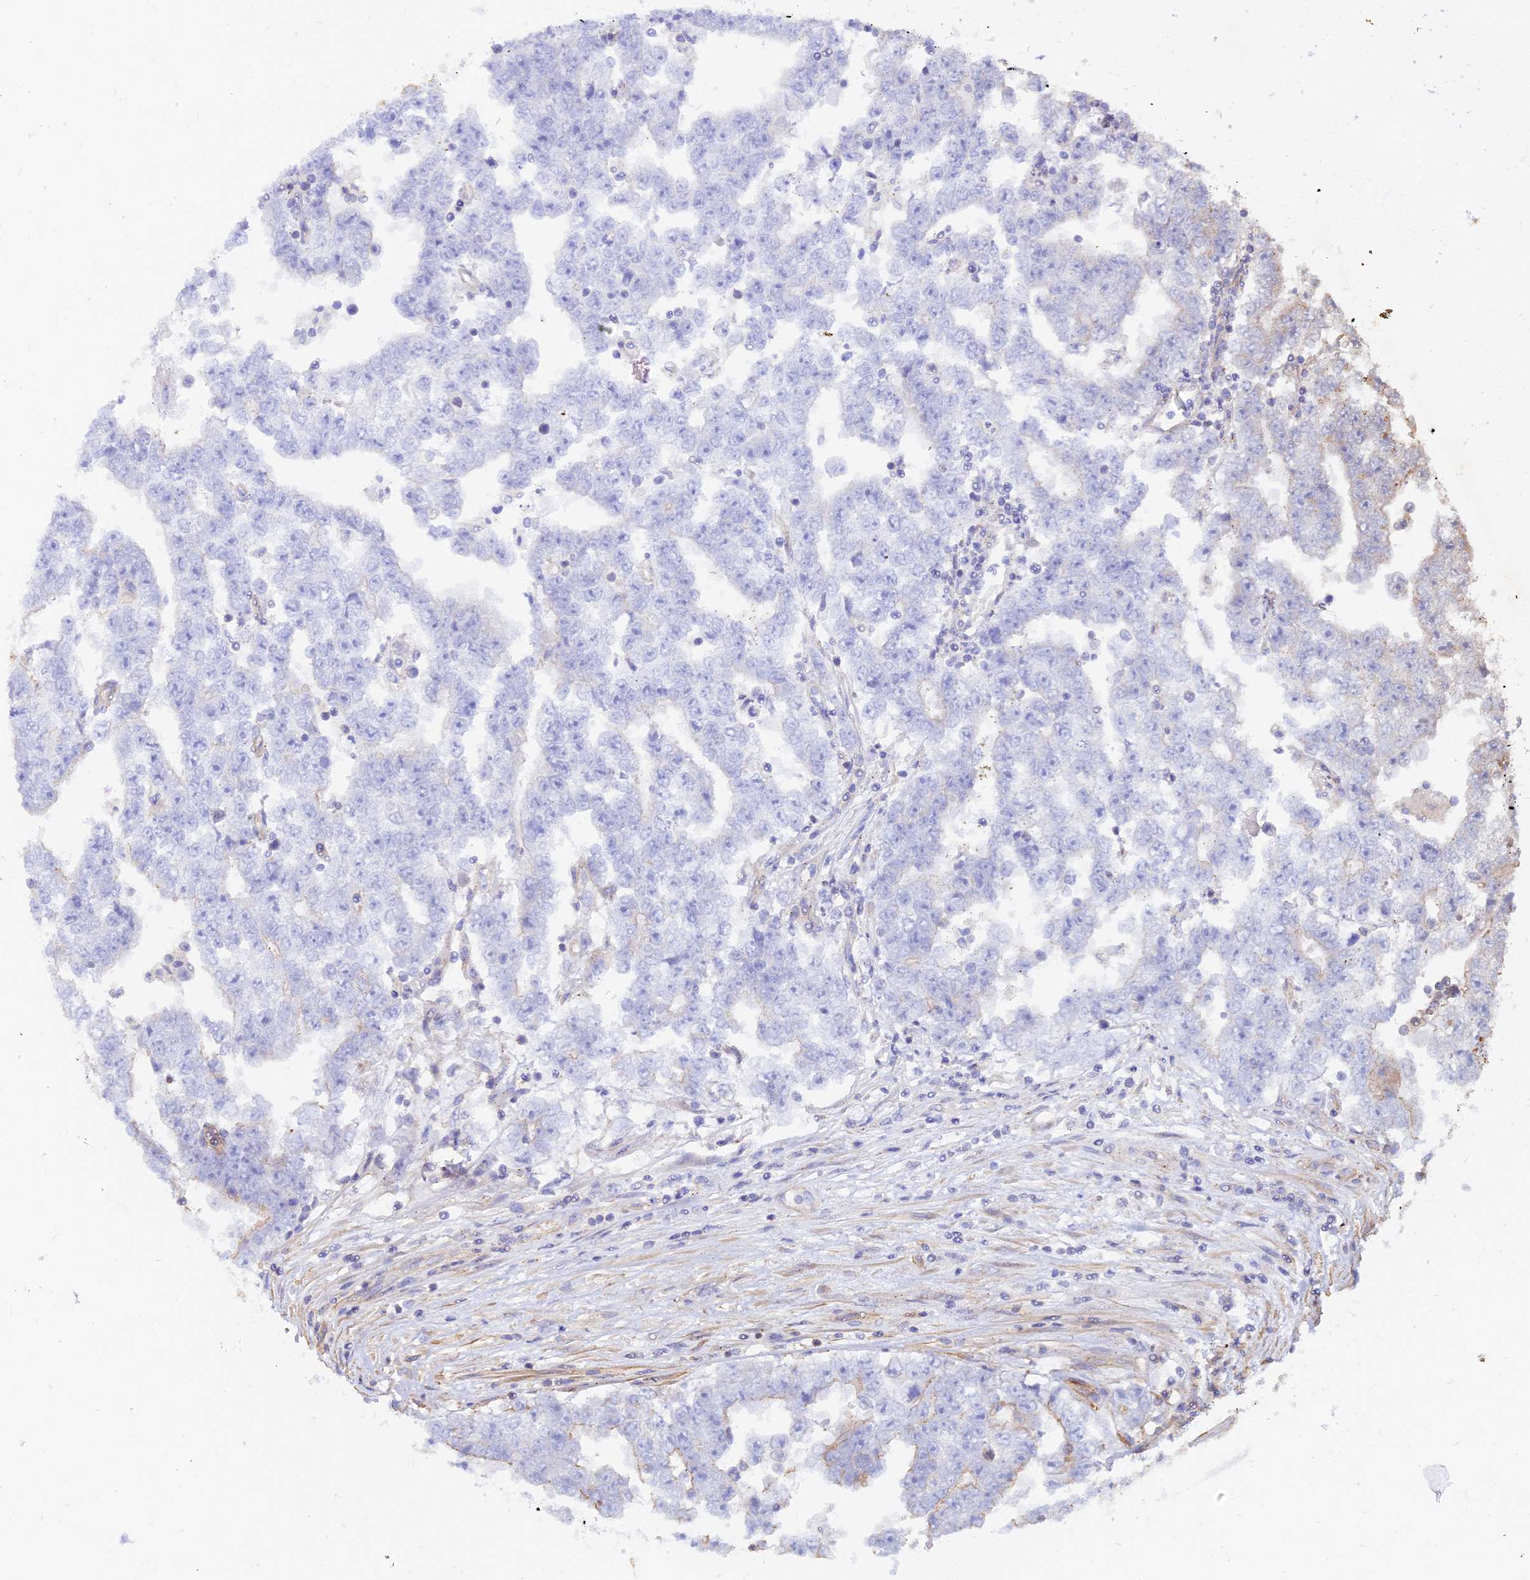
{"staining": {"intensity": "negative", "quantity": "none", "location": "none"}, "tissue": "testis cancer", "cell_type": "Tumor cells", "image_type": "cancer", "snomed": [{"axis": "morphology", "description": "Carcinoma, Embryonal, NOS"}, {"axis": "topography", "description": "Testis"}], "caption": "There is no significant positivity in tumor cells of embryonal carcinoma (testis).", "gene": "VPS18", "patient": {"sex": "male", "age": 25}}